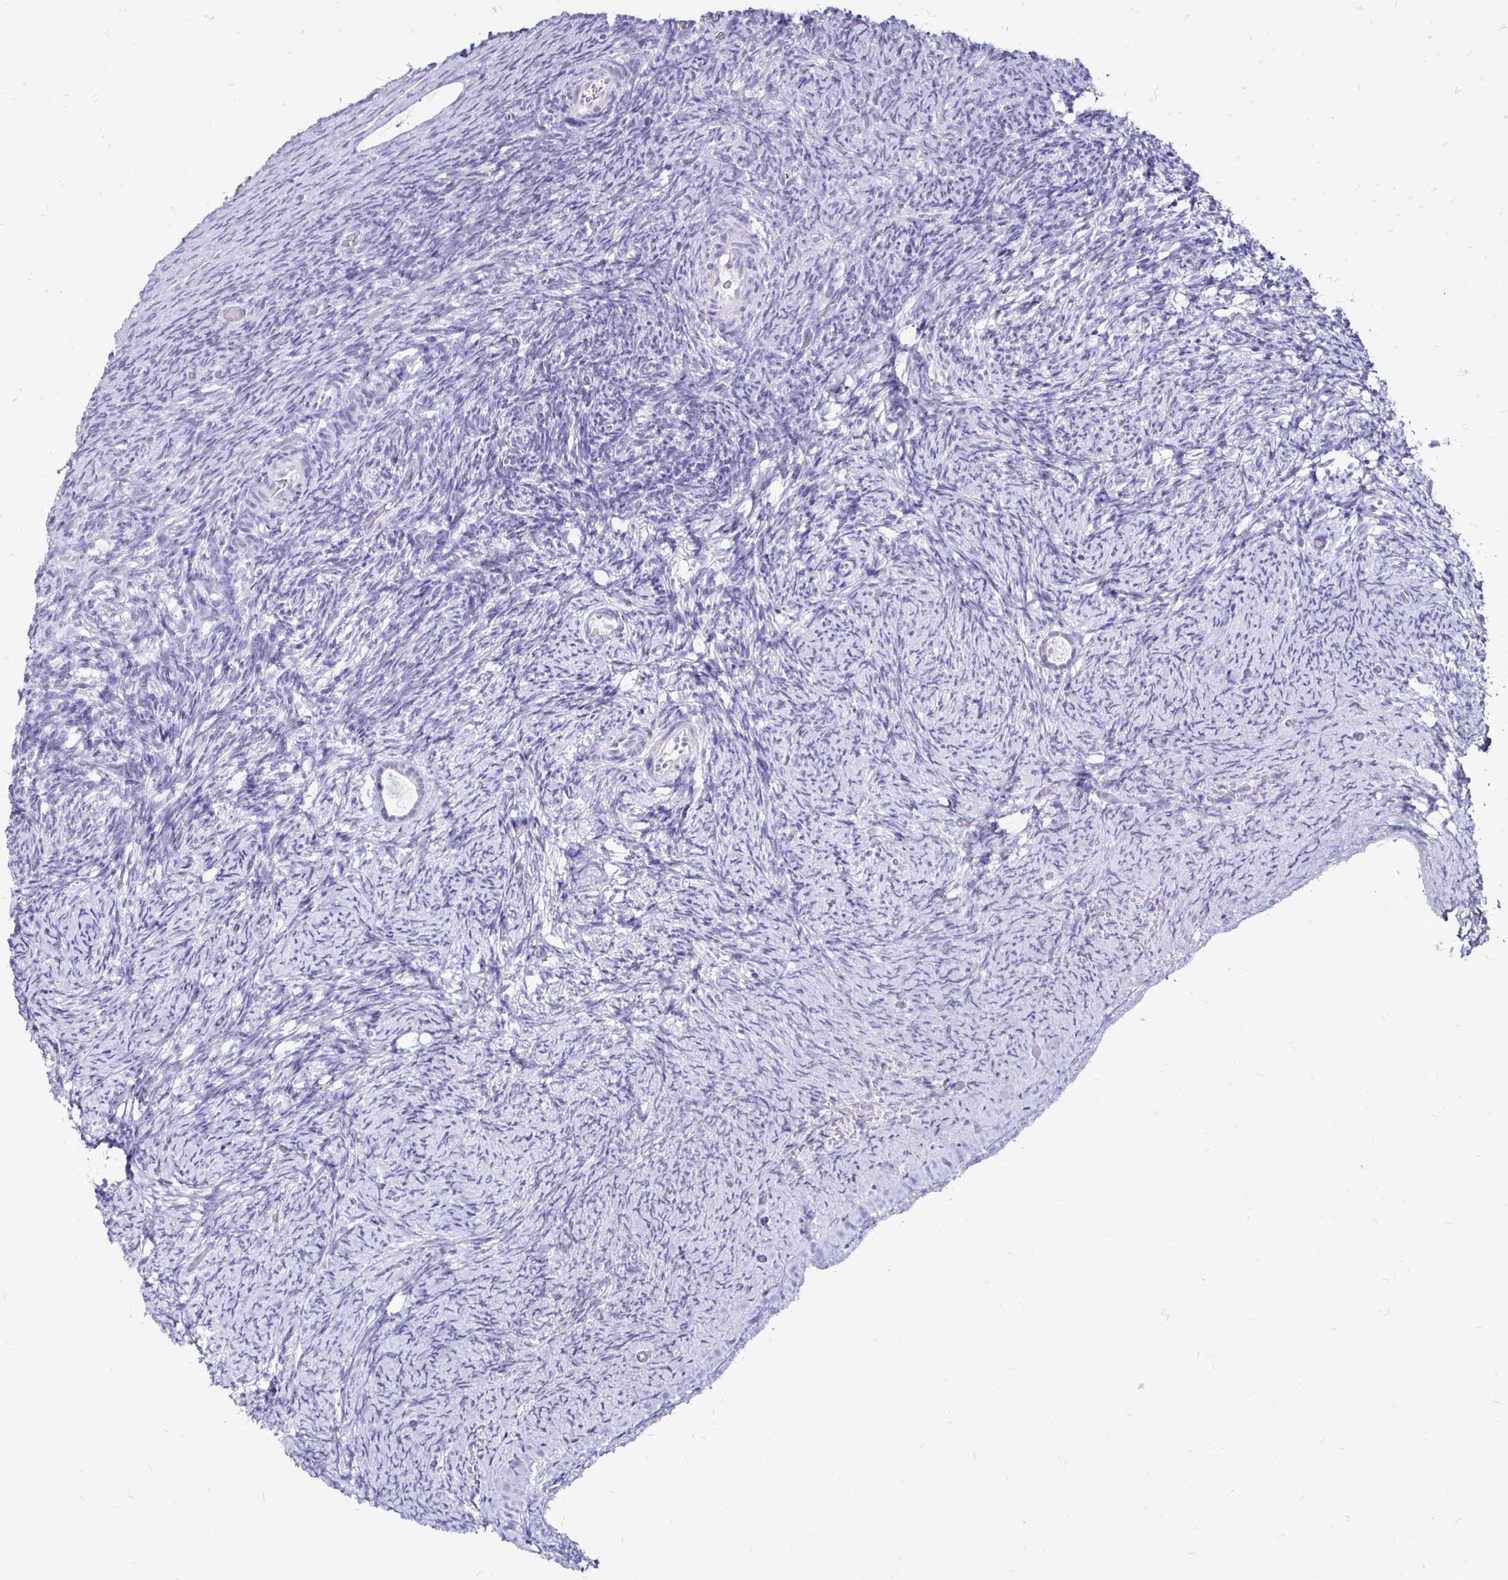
{"staining": {"intensity": "negative", "quantity": "none", "location": "none"}, "tissue": "ovary", "cell_type": "Follicle cells", "image_type": "normal", "snomed": [{"axis": "morphology", "description": "Normal tissue, NOS"}, {"axis": "topography", "description": "Ovary"}], "caption": "Immunohistochemistry (IHC) histopathology image of benign ovary stained for a protein (brown), which shows no expression in follicle cells.", "gene": "IRGC", "patient": {"sex": "female", "age": 34}}